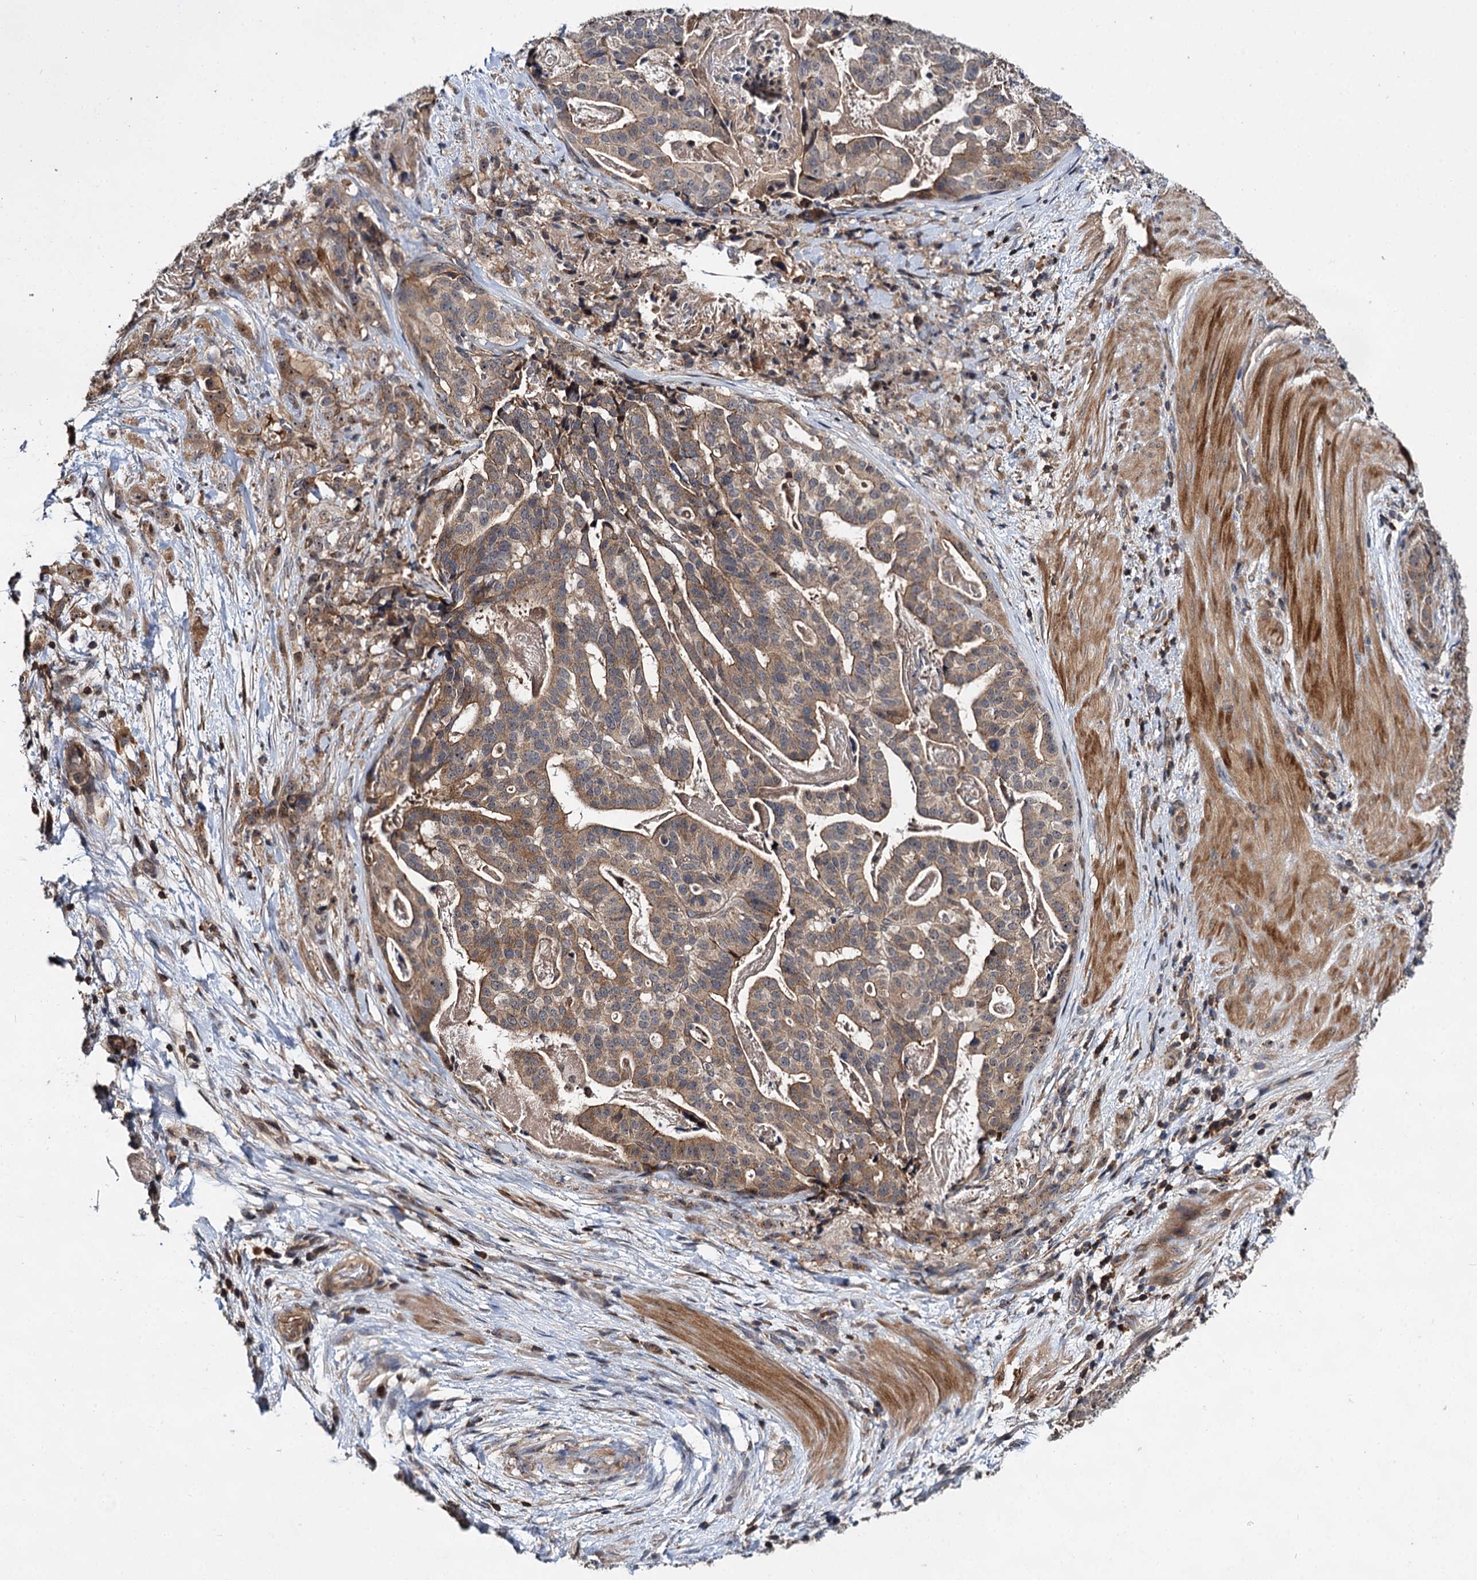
{"staining": {"intensity": "moderate", "quantity": "25%-75%", "location": "cytoplasmic/membranous,nuclear"}, "tissue": "stomach cancer", "cell_type": "Tumor cells", "image_type": "cancer", "snomed": [{"axis": "morphology", "description": "Adenocarcinoma, NOS"}, {"axis": "topography", "description": "Stomach"}], "caption": "Immunohistochemistry histopathology image of human stomach cancer stained for a protein (brown), which reveals medium levels of moderate cytoplasmic/membranous and nuclear positivity in about 25%-75% of tumor cells.", "gene": "ABLIM1", "patient": {"sex": "male", "age": 48}}